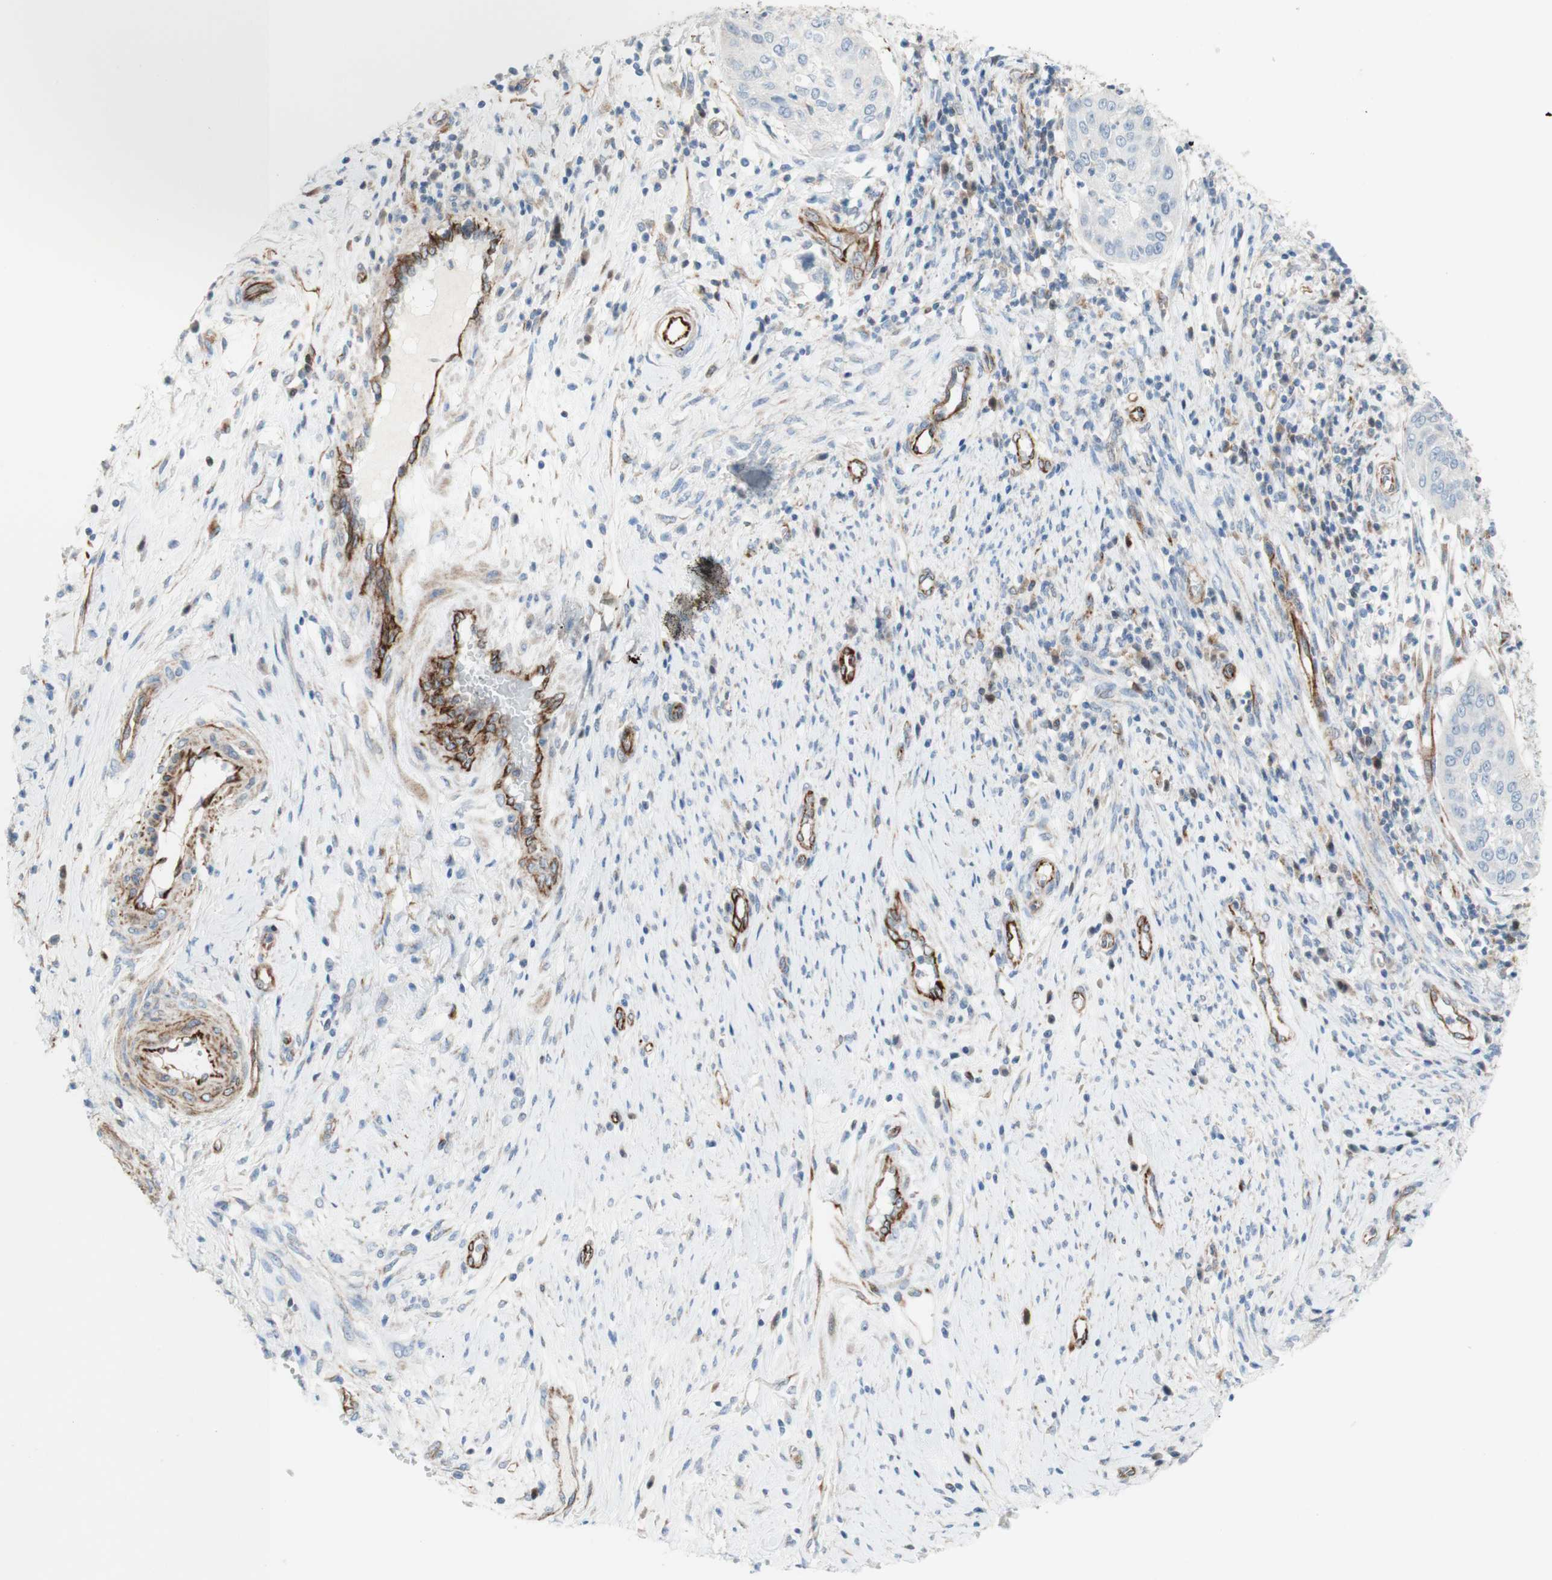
{"staining": {"intensity": "negative", "quantity": "none", "location": "none"}, "tissue": "cervical cancer", "cell_type": "Tumor cells", "image_type": "cancer", "snomed": [{"axis": "morphology", "description": "Normal tissue, NOS"}, {"axis": "morphology", "description": "Squamous cell carcinoma, NOS"}, {"axis": "topography", "description": "Cervix"}], "caption": "IHC of cervical squamous cell carcinoma reveals no positivity in tumor cells. The staining was performed using DAB to visualize the protein expression in brown, while the nuclei were stained in blue with hematoxylin (Magnification: 20x).", "gene": "POU2AF1", "patient": {"sex": "female", "age": 39}}